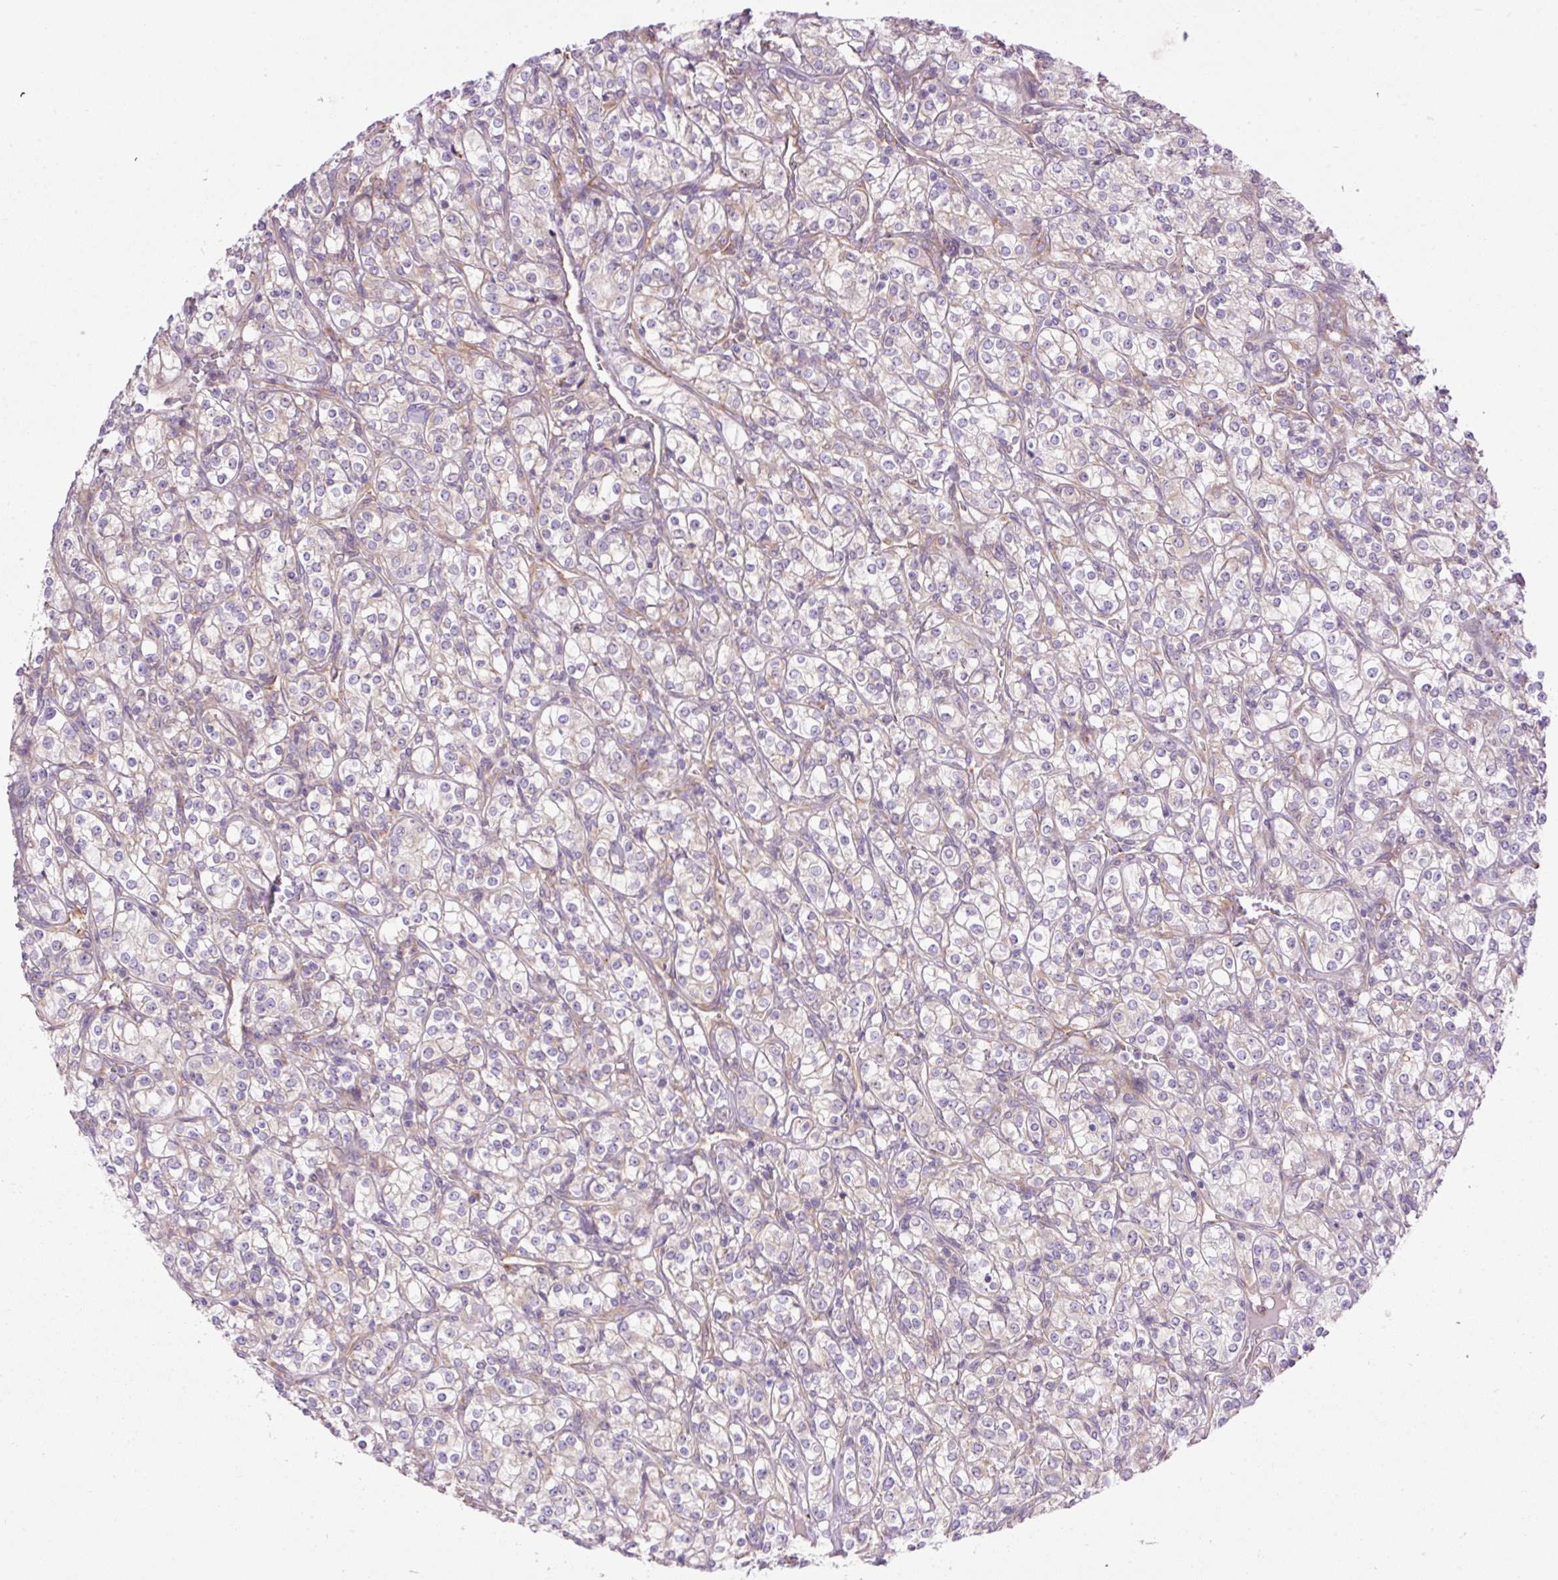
{"staining": {"intensity": "negative", "quantity": "none", "location": "none"}, "tissue": "renal cancer", "cell_type": "Tumor cells", "image_type": "cancer", "snomed": [{"axis": "morphology", "description": "Adenocarcinoma, NOS"}, {"axis": "topography", "description": "Kidney"}], "caption": "DAB (3,3'-diaminobenzidine) immunohistochemical staining of renal cancer displays no significant positivity in tumor cells.", "gene": "POFUT1", "patient": {"sex": "male", "age": 77}}